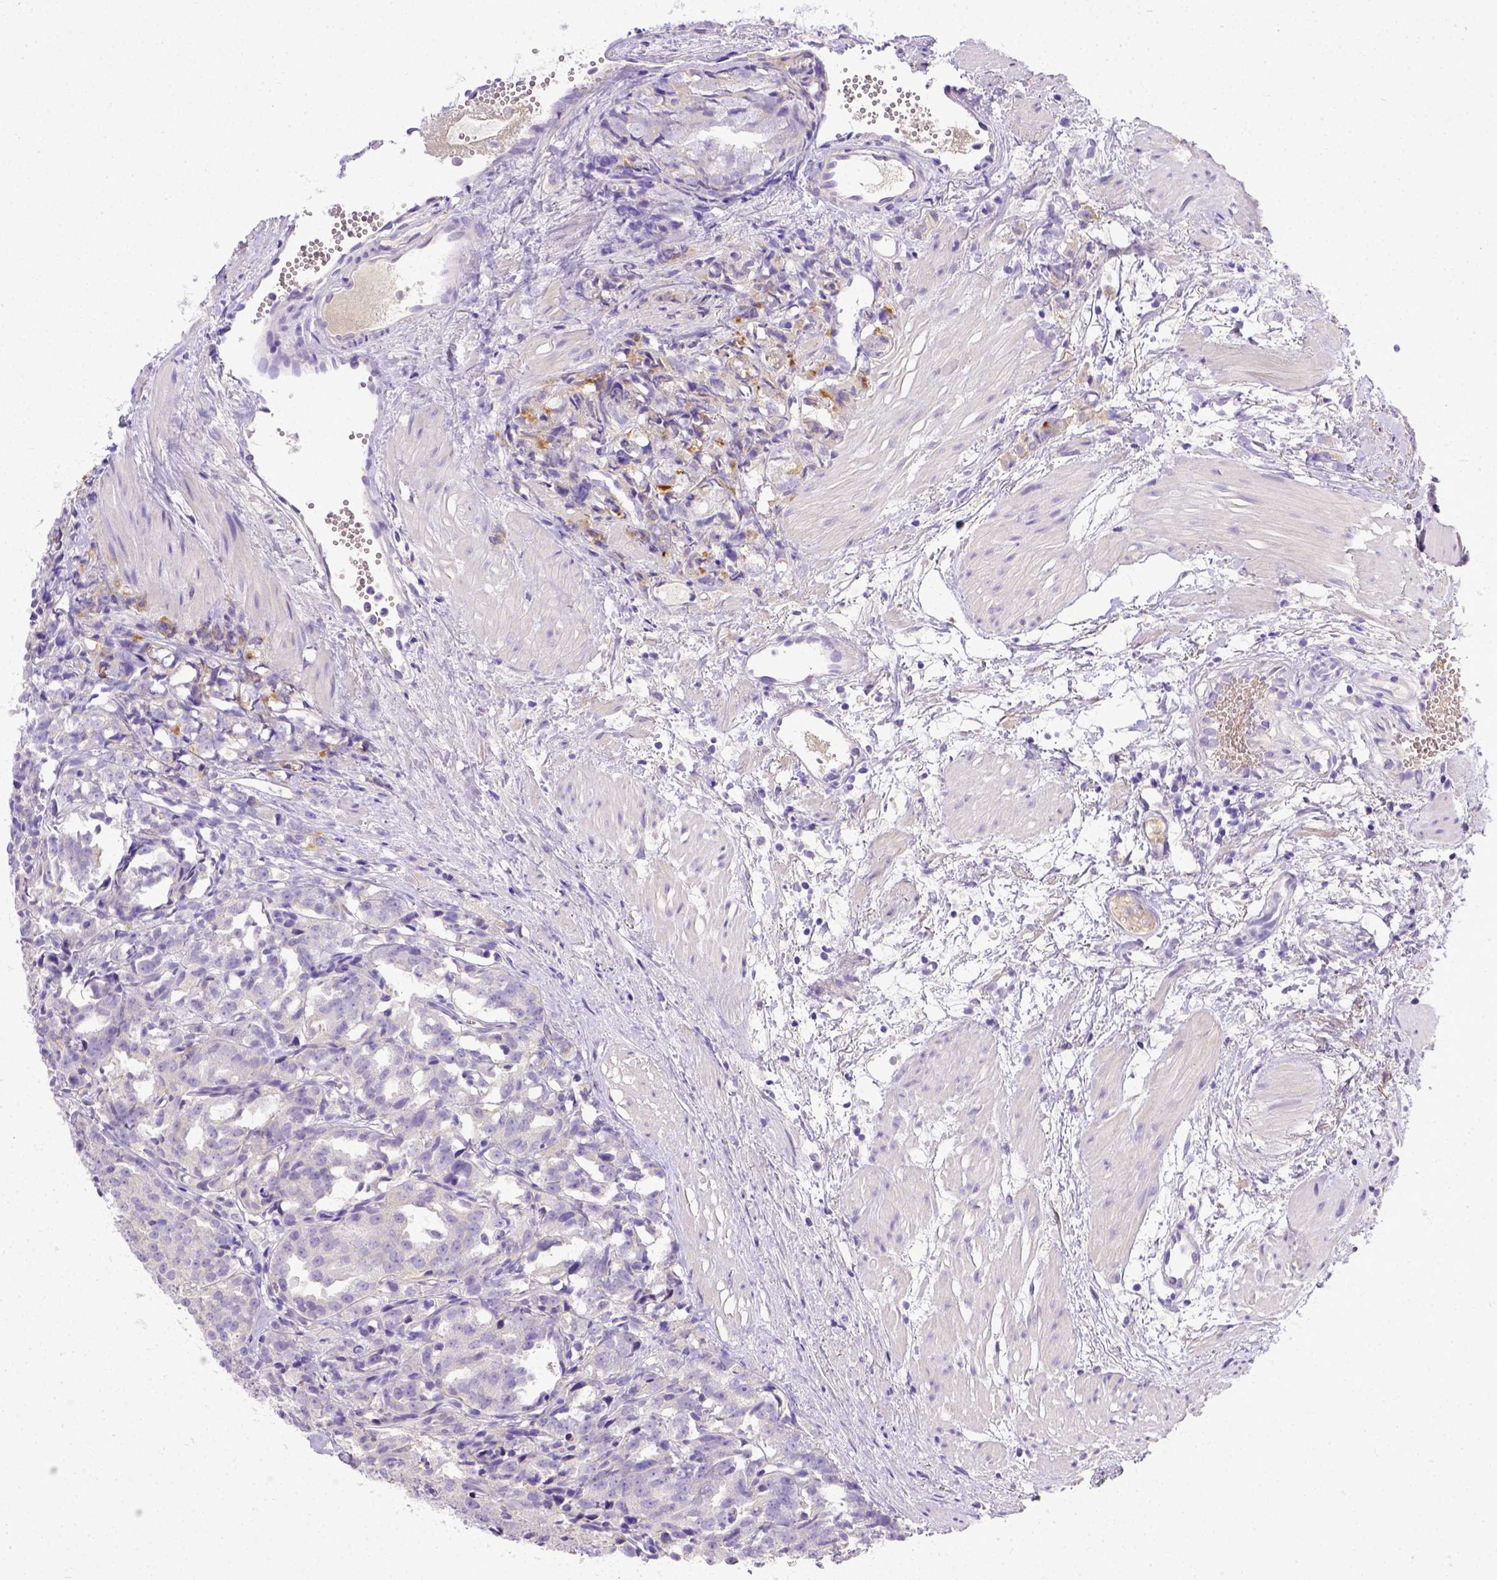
{"staining": {"intensity": "moderate", "quantity": "<25%", "location": "cytoplasmic/membranous"}, "tissue": "prostate cancer", "cell_type": "Tumor cells", "image_type": "cancer", "snomed": [{"axis": "morphology", "description": "Adenocarcinoma, High grade"}, {"axis": "topography", "description": "Prostate"}], "caption": "Protein staining shows moderate cytoplasmic/membranous positivity in about <25% of tumor cells in prostate cancer (adenocarcinoma (high-grade)).", "gene": "BTN1A1", "patient": {"sex": "male", "age": 53}}